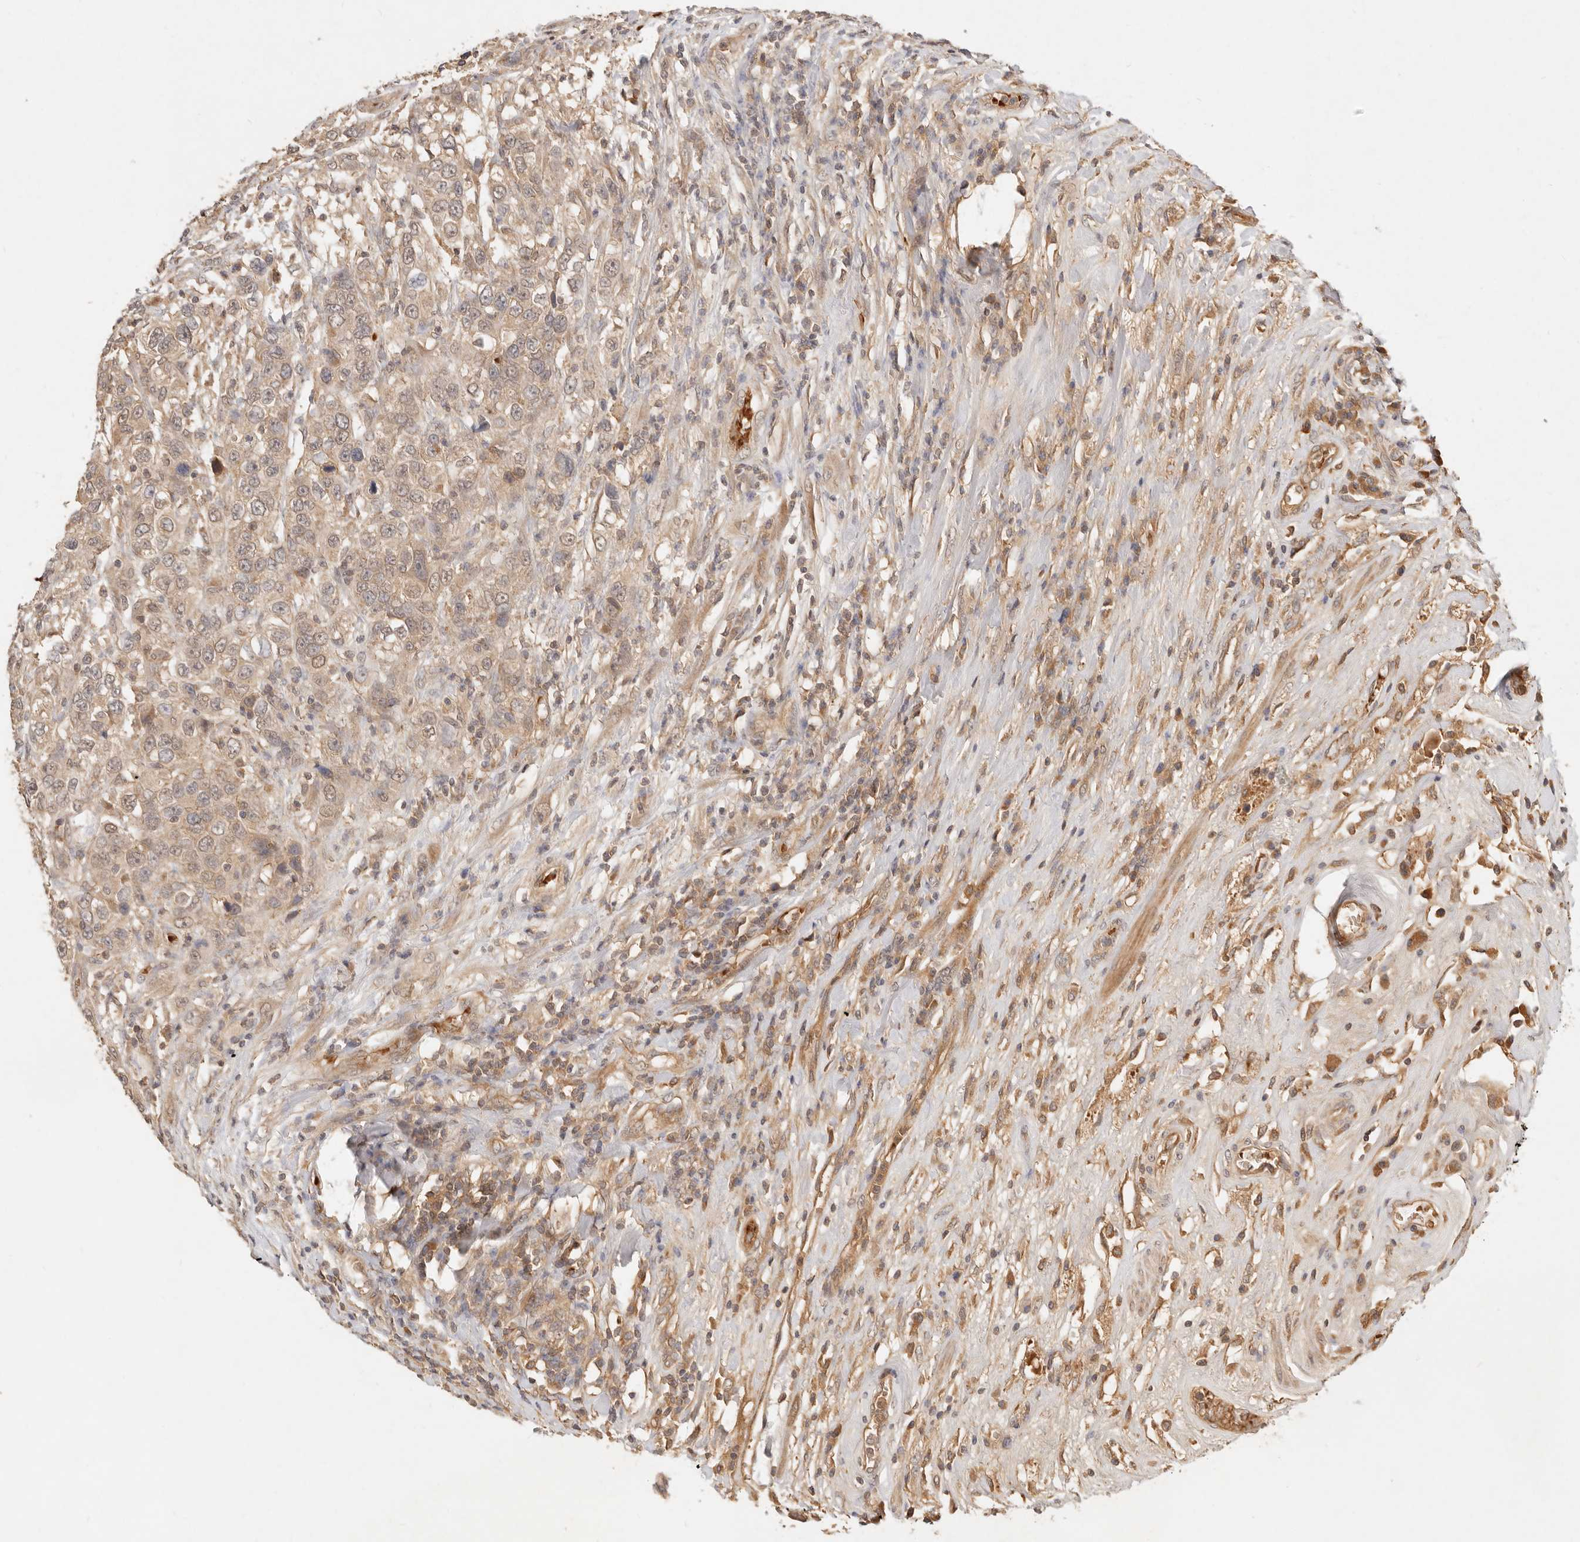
{"staining": {"intensity": "moderate", "quantity": ">75%", "location": "cytoplasmic/membranous"}, "tissue": "urothelial cancer", "cell_type": "Tumor cells", "image_type": "cancer", "snomed": [{"axis": "morphology", "description": "Urothelial carcinoma, High grade"}, {"axis": "topography", "description": "Urinary bladder"}], "caption": "Urothelial cancer was stained to show a protein in brown. There is medium levels of moderate cytoplasmic/membranous expression in about >75% of tumor cells. (DAB = brown stain, brightfield microscopy at high magnification).", "gene": "FREM2", "patient": {"sex": "female", "age": 80}}